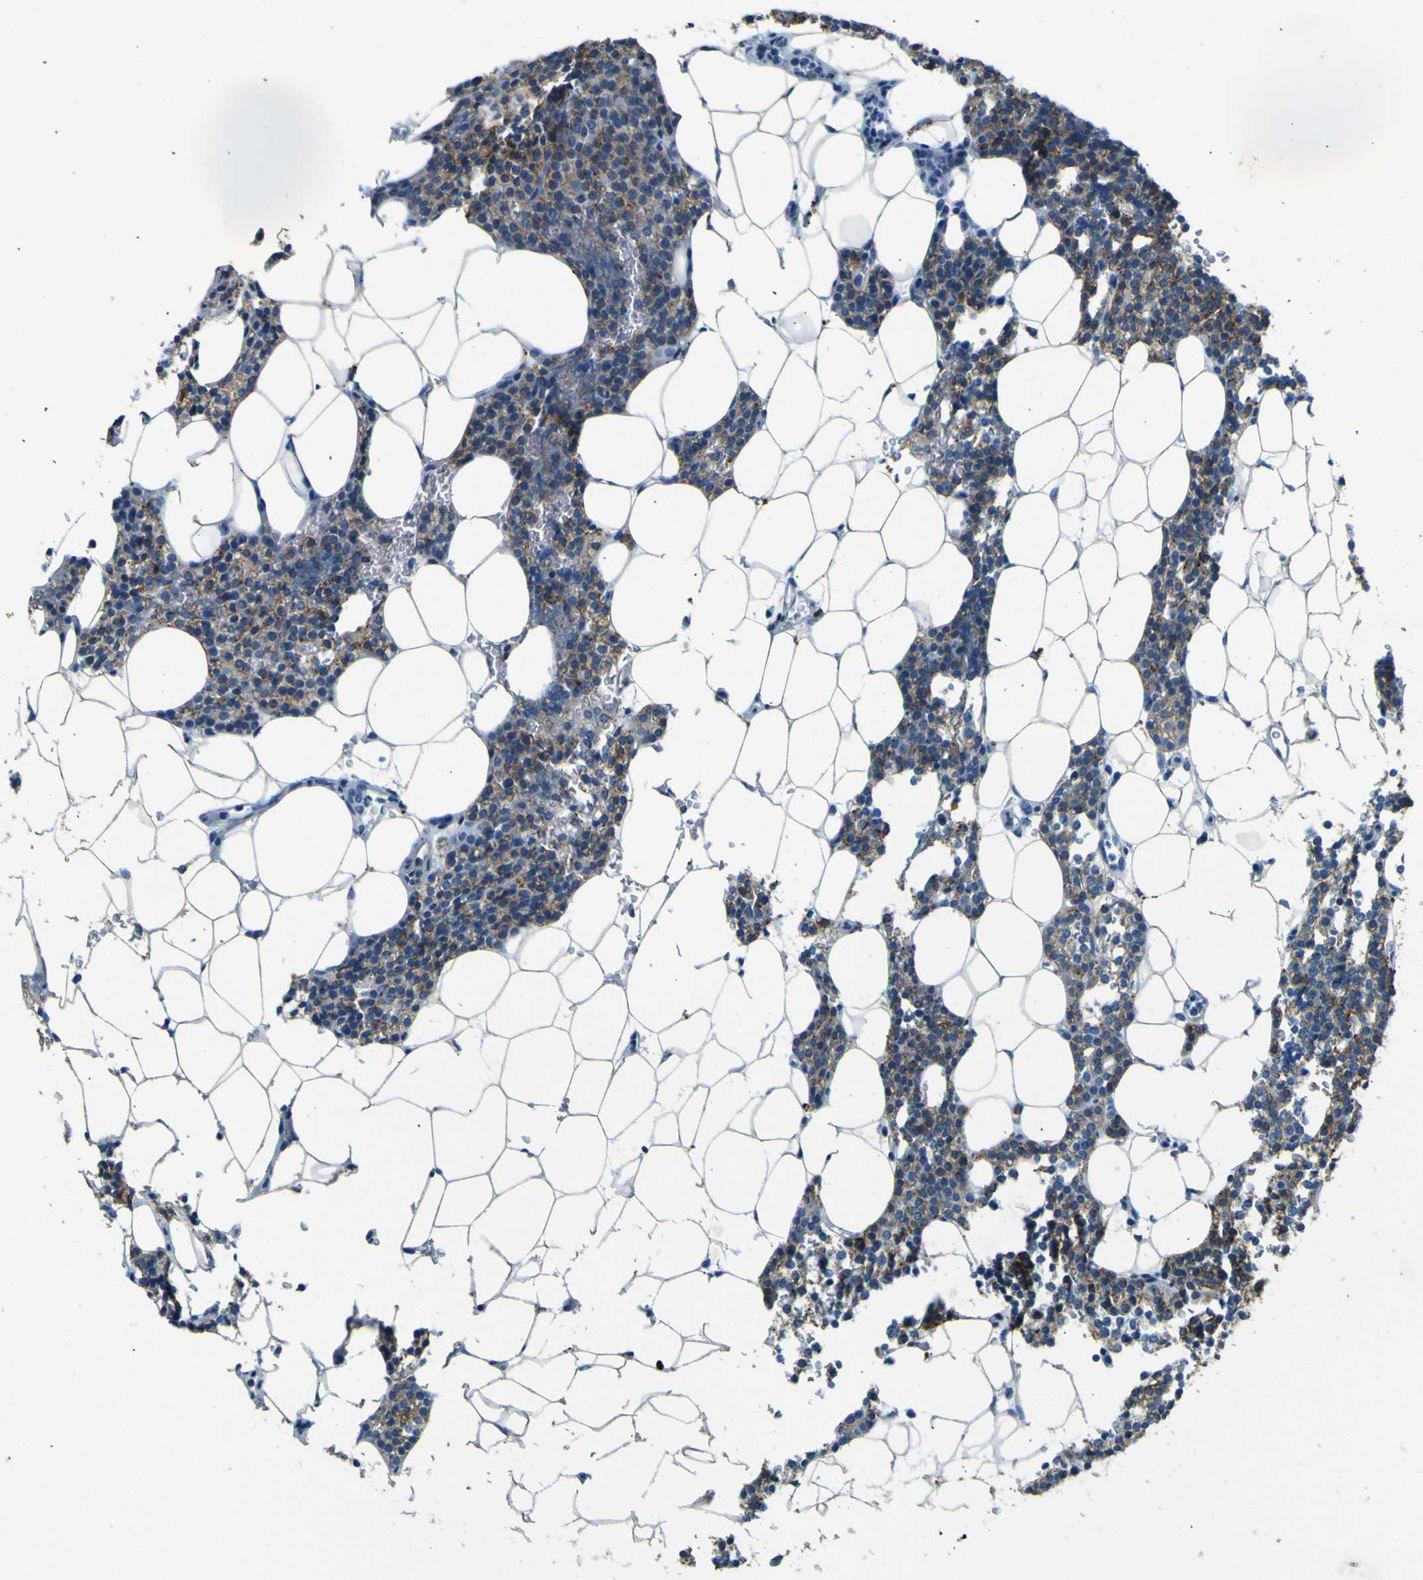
{"staining": {"intensity": "moderate", "quantity": ">75%", "location": "cytoplasmic/membranous"}, "tissue": "parathyroid gland", "cell_type": "Glandular cells", "image_type": "normal", "snomed": [{"axis": "morphology", "description": "Normal tissue, NOS"}, {"axis": "morphology", "description": "Adenoma, NOS"}, {"axis": "topography", "description": "Parathyroid gland"}], "caption": "High-power microscopy captured an immunohistochemistry (IHC) image of normal parathyroid gland, revealing moderate cytoplasmic/membranous positivity in approximately >75% of glandular cells. (brown staining indicates protein expression, while blue staining denotes nuclei).", "gene": "PDE9A", "patient": {"sex": "female", "age": 51}}